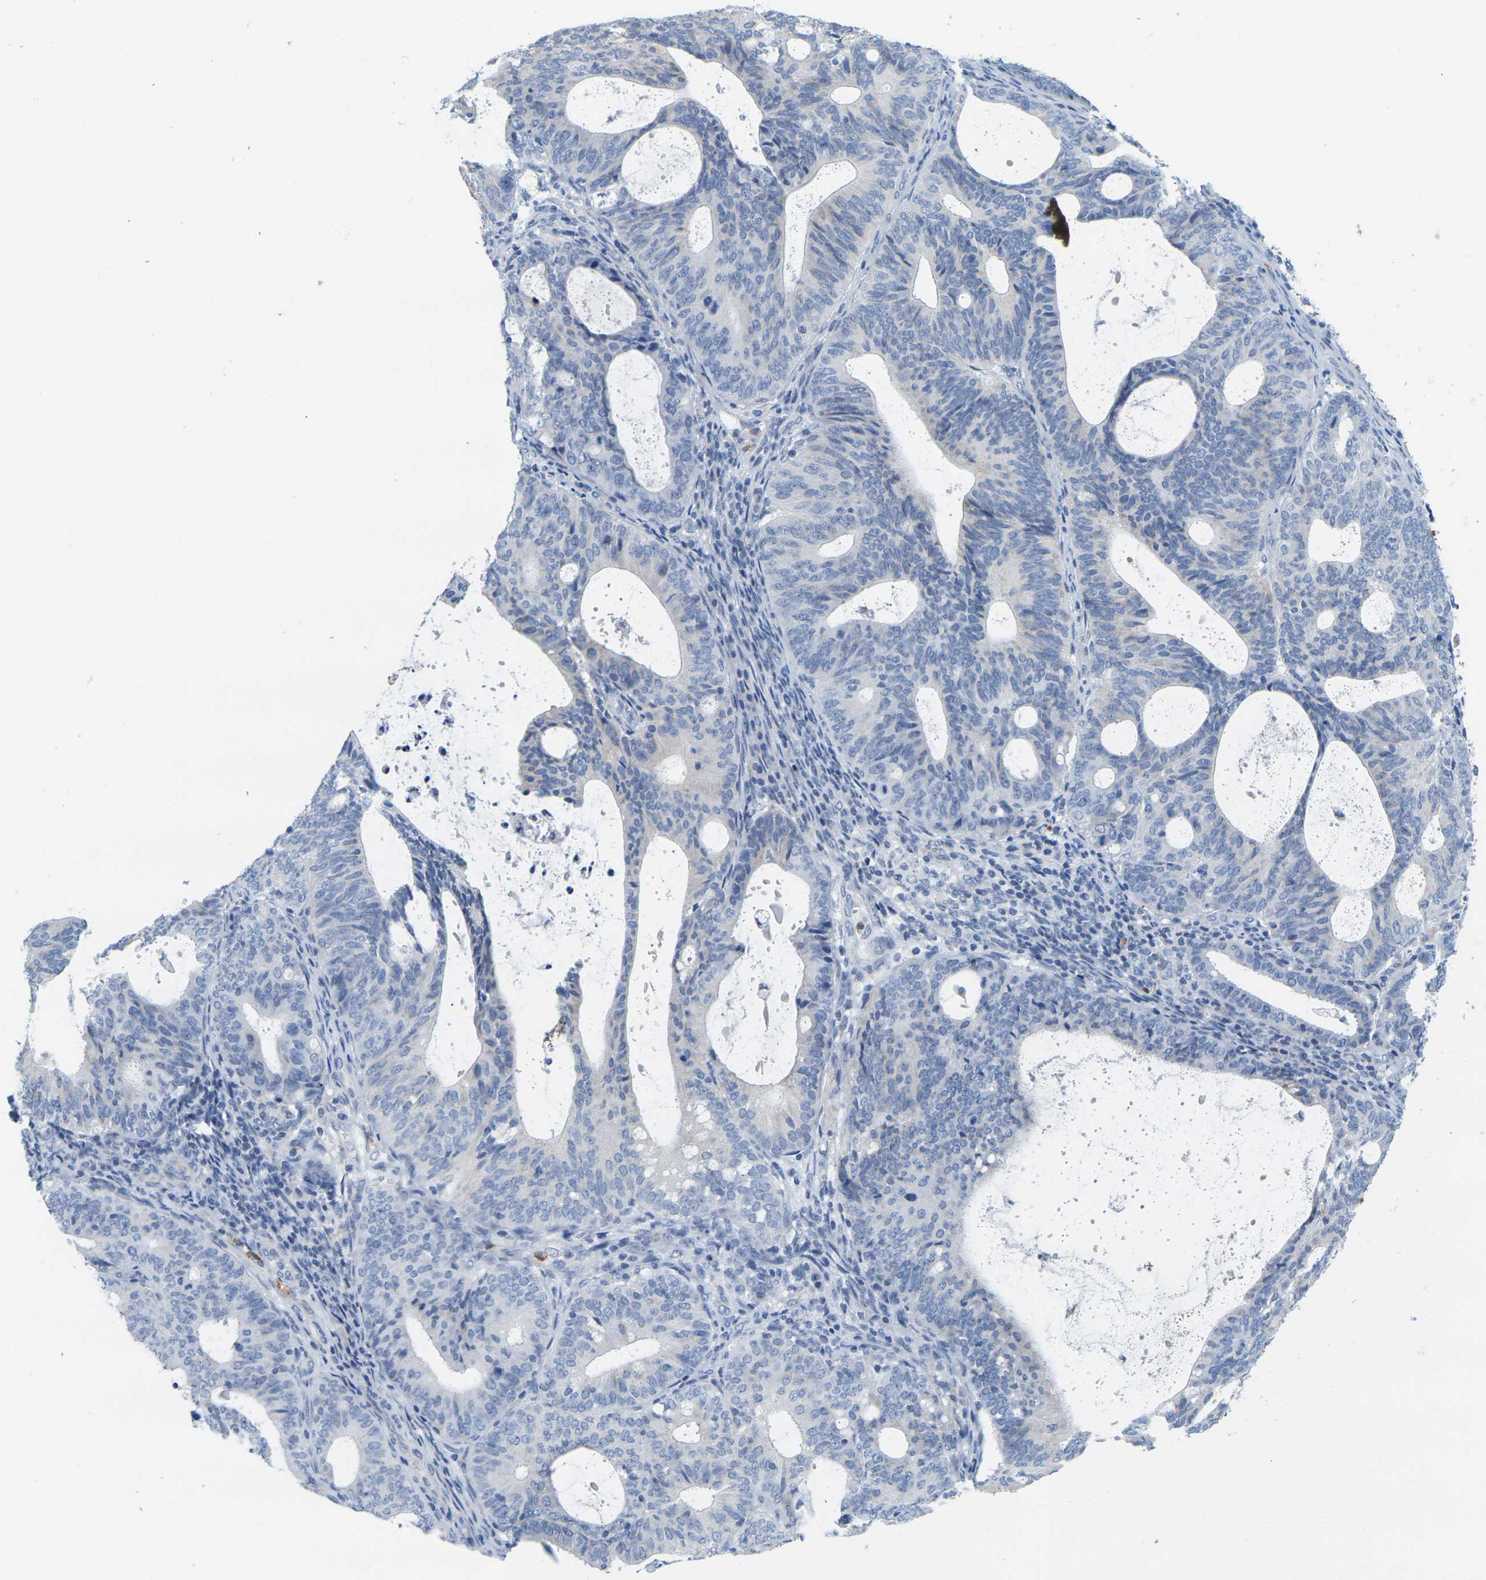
{"staining": {"intensity": "negative", "quantity": "none", "location": "none"}, "tissue": "endometrial cancer", "cell_type": "Tumor cells", "image_type": "cancer", "snomed": [{"axis": "morphology", "description": "Adenocarcinoma, NOS"}, {"axis": "topography", "description": "Uterus"}], "caption": "Photomicrograph shows no significant protein positivity in tumor cells of adenocarcinoma (endometrial).", "gene": "KLK5", "patient": {"sex": "female", "age": 83}}